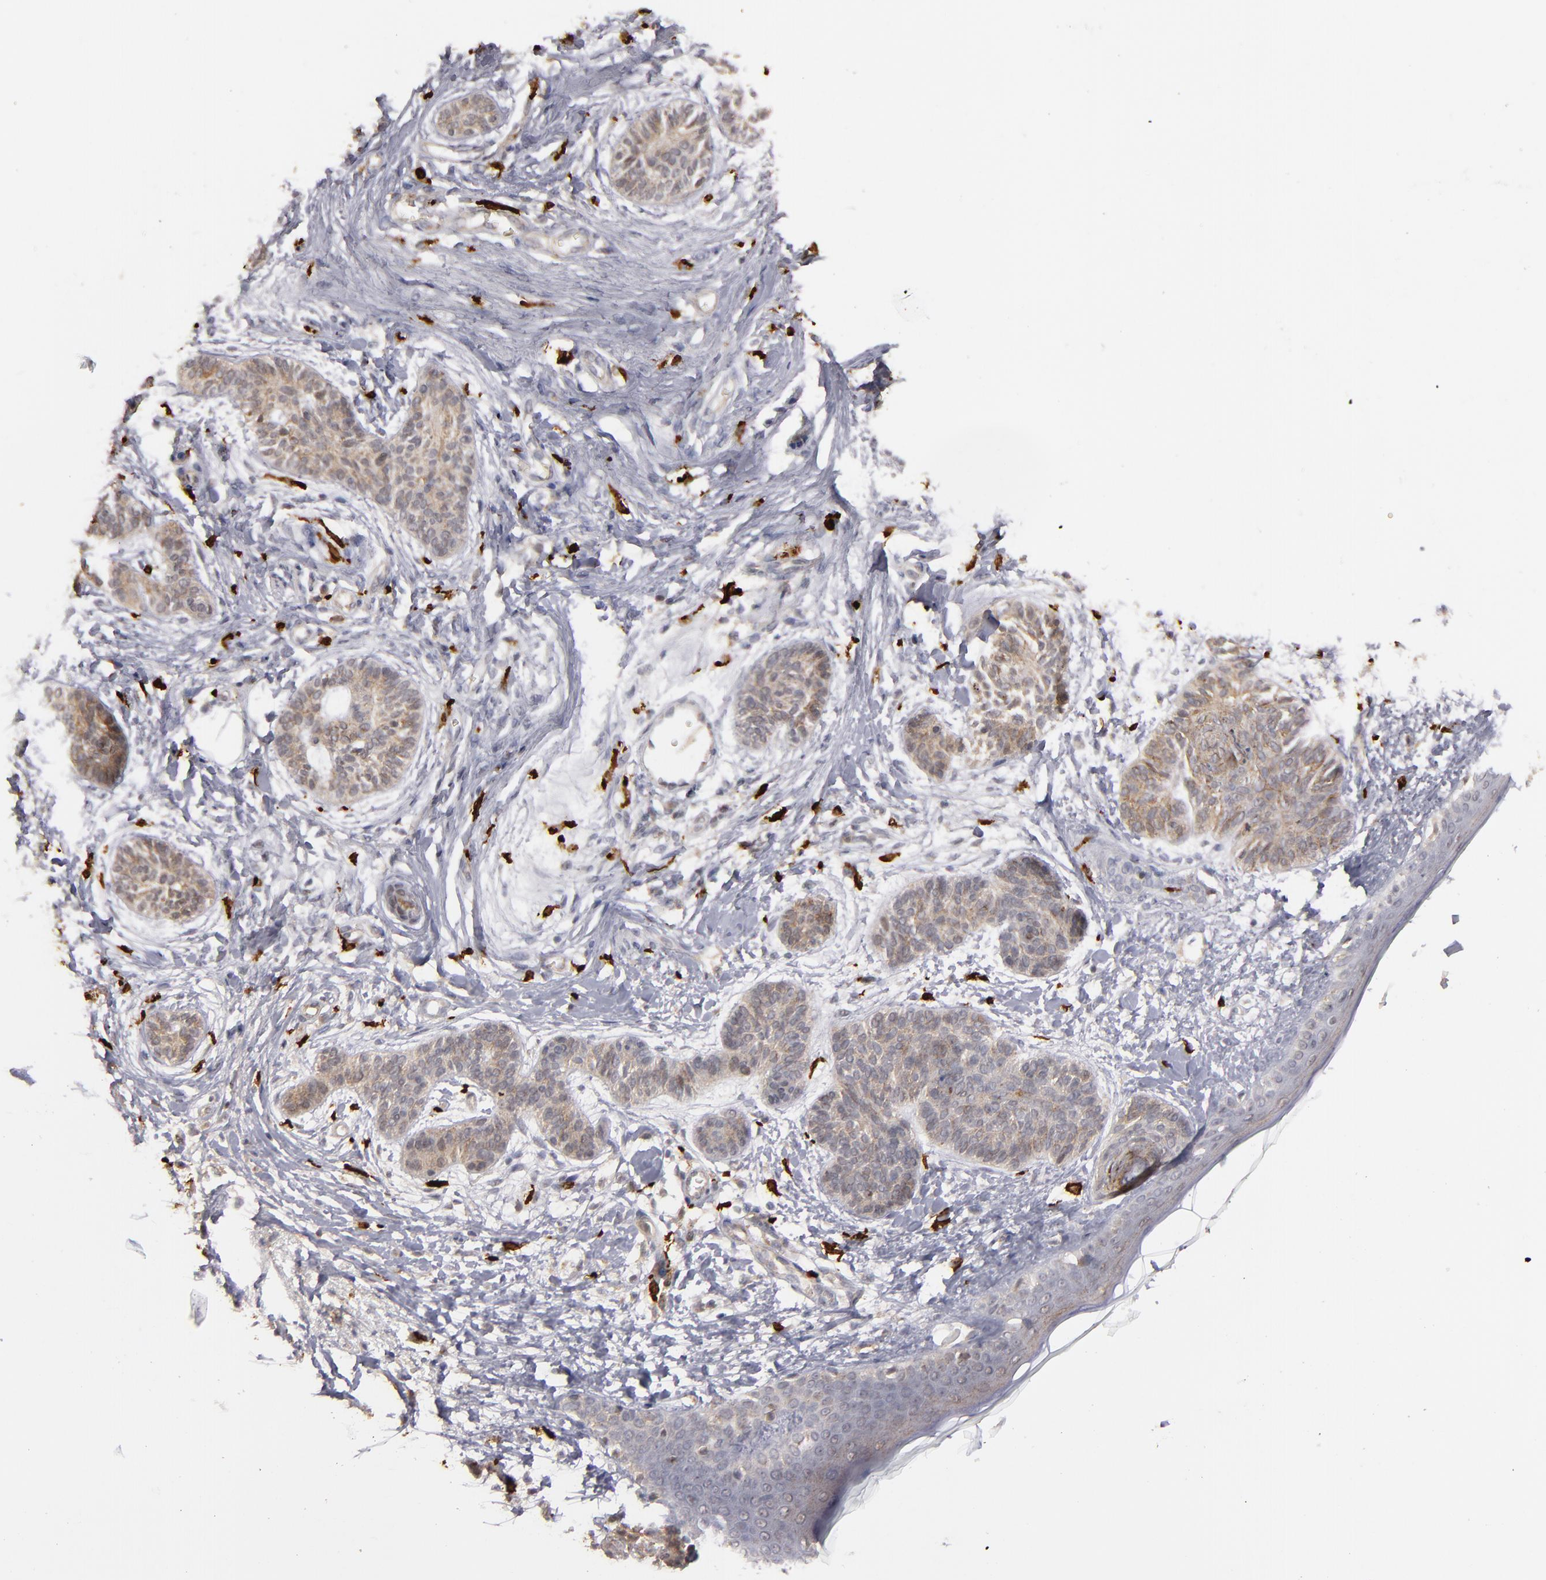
{"staining": {"intensity": "weak", "quantity": ">75%", "location": "cytoplasmic/membranous"}, "tissue": "skin cancer", "cell_type": "Tumor cells", "image_type": "cancer", "snomed": [{"axis": "morphology", "description": "Normal tissue, NOS"}, {"axis": "morphology", "description": "Basal cell carcinoma"}, {"axis": "topography", "description": "Skin"}], "caption": "High-magnification brightfield microscopy of skin cancer (basal cell carcinoma) stained with DAB (3,3'-diaminobenzidine) (brown) and counterstained with hematoxylin (blue). tumor cells exhibit weak cytoplasmic/membranous positivity is seen in about>75% of cells.", "gene": "STX3", "patient": {"sex": "male", "age": 63}}